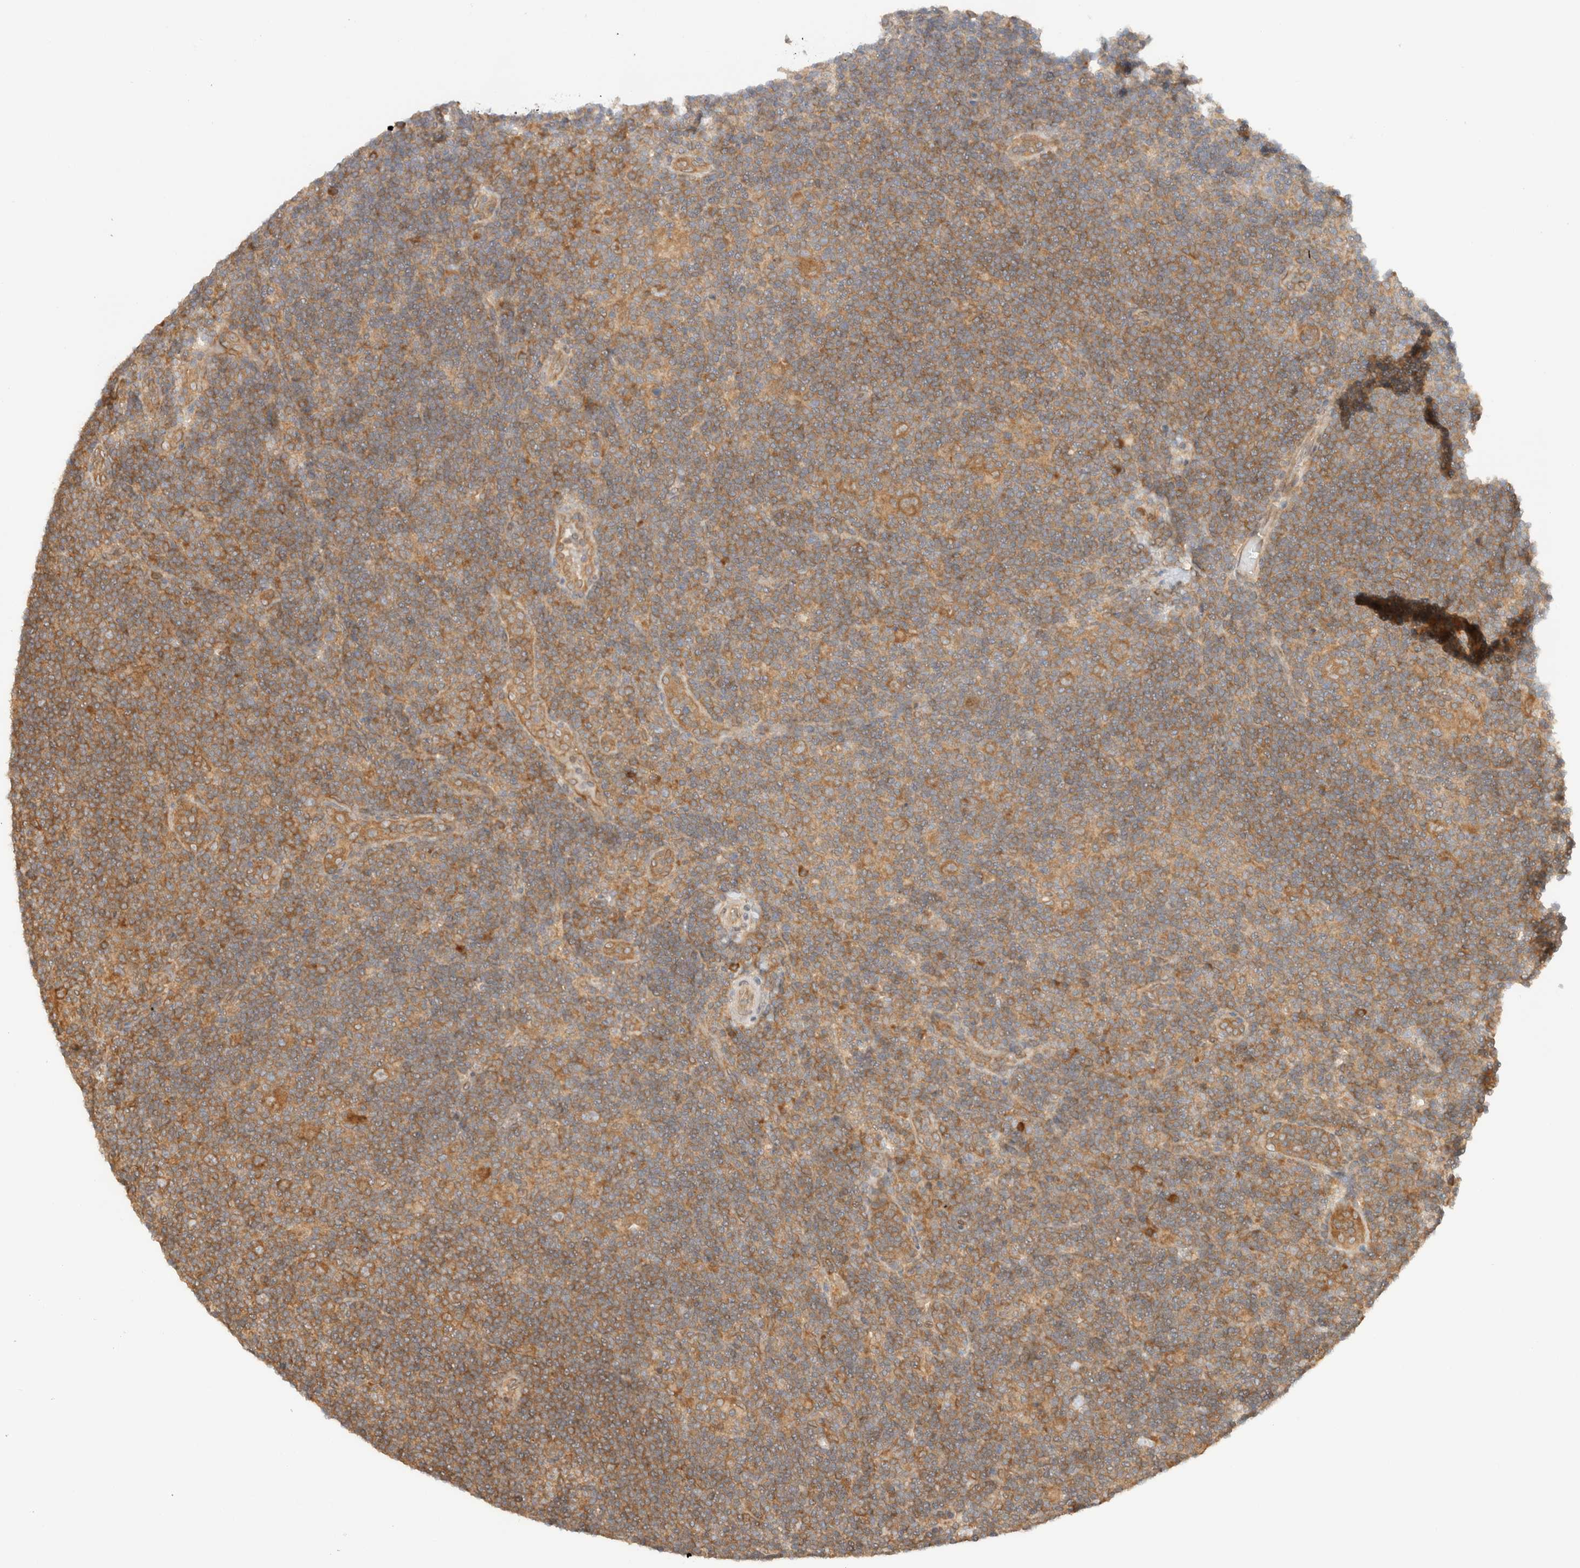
{"staining": {"intensity": "moderate", "quantity": ">75%", "location": "cytoplasmic/membranous"}, "tissue": "lymphoma", "cell_type": "Tumor cells", "image_type": "cancer", "snomed": [{"axis": "morphology", "description": "Hodgkin's disease, NOS"}, {"axis": "topography", "description": "Lymph node"}], "caption": "Immunohistochemistry of human Hodgkin's disease exhibits medium levels of moderate cytoplasmic/membranous positivity in approximately >75% of tumor cells.", "gene": "ARFGEF2", "patient": {"sex": "female", "age": 57}}